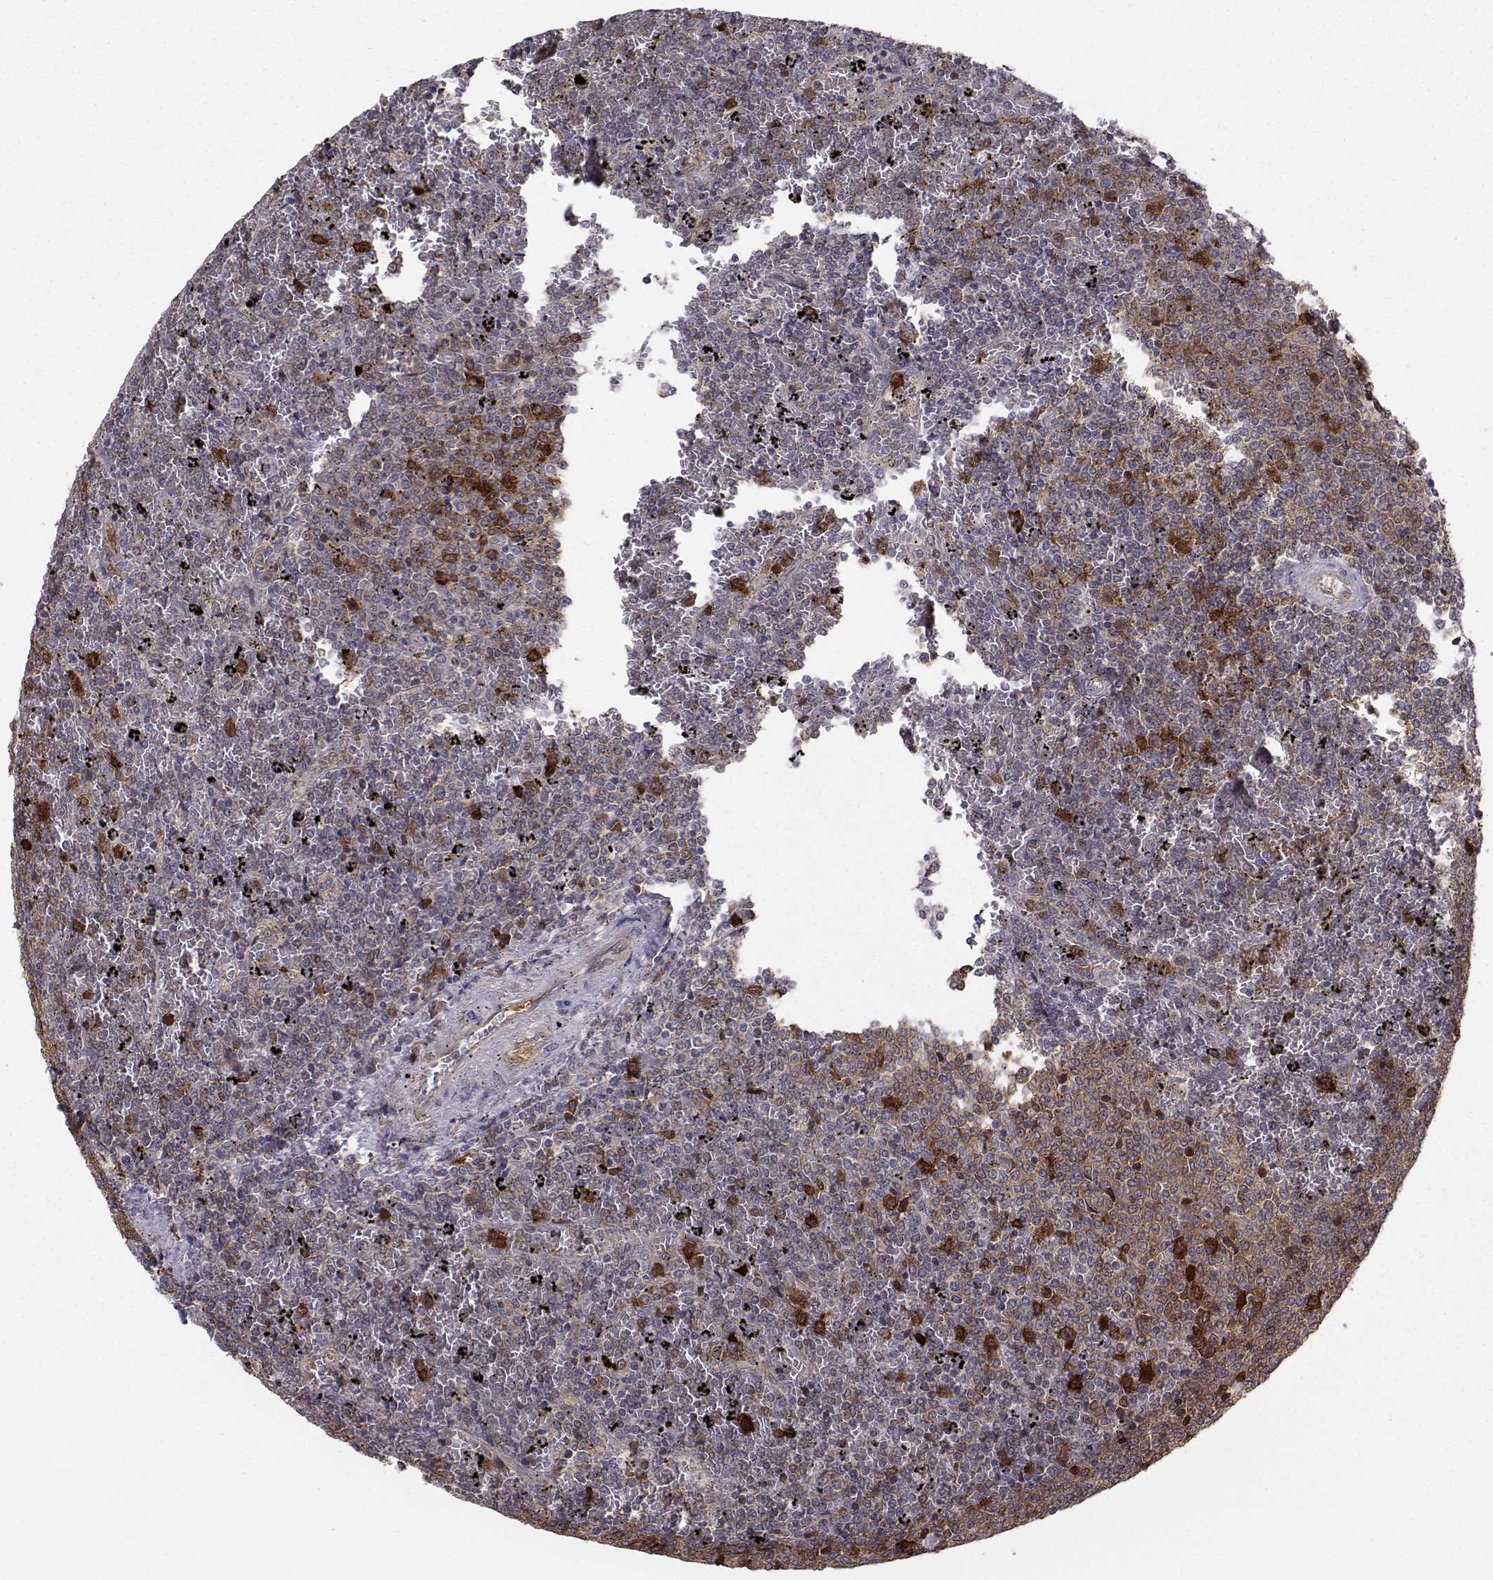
{"staining": {"intensity": "negative", "quantity": "none", "location": "none"}, "tissue": "lymphoma", "cell_type": "Tumor cells", "image_type": "cancer", "snomed": [{"axis": "morphology", "description": "Malignant lymphoma, non-Hodgkin's type, Low grade"}, {"axis": "topography", "description": "Spleen"}], "caption": "Human lymphoma stained for a protein using immunohistochemistry shows no staining in tumor cells.", "gene": "HSP90AB1", "patient": {"sex": "female", "age": 77}}